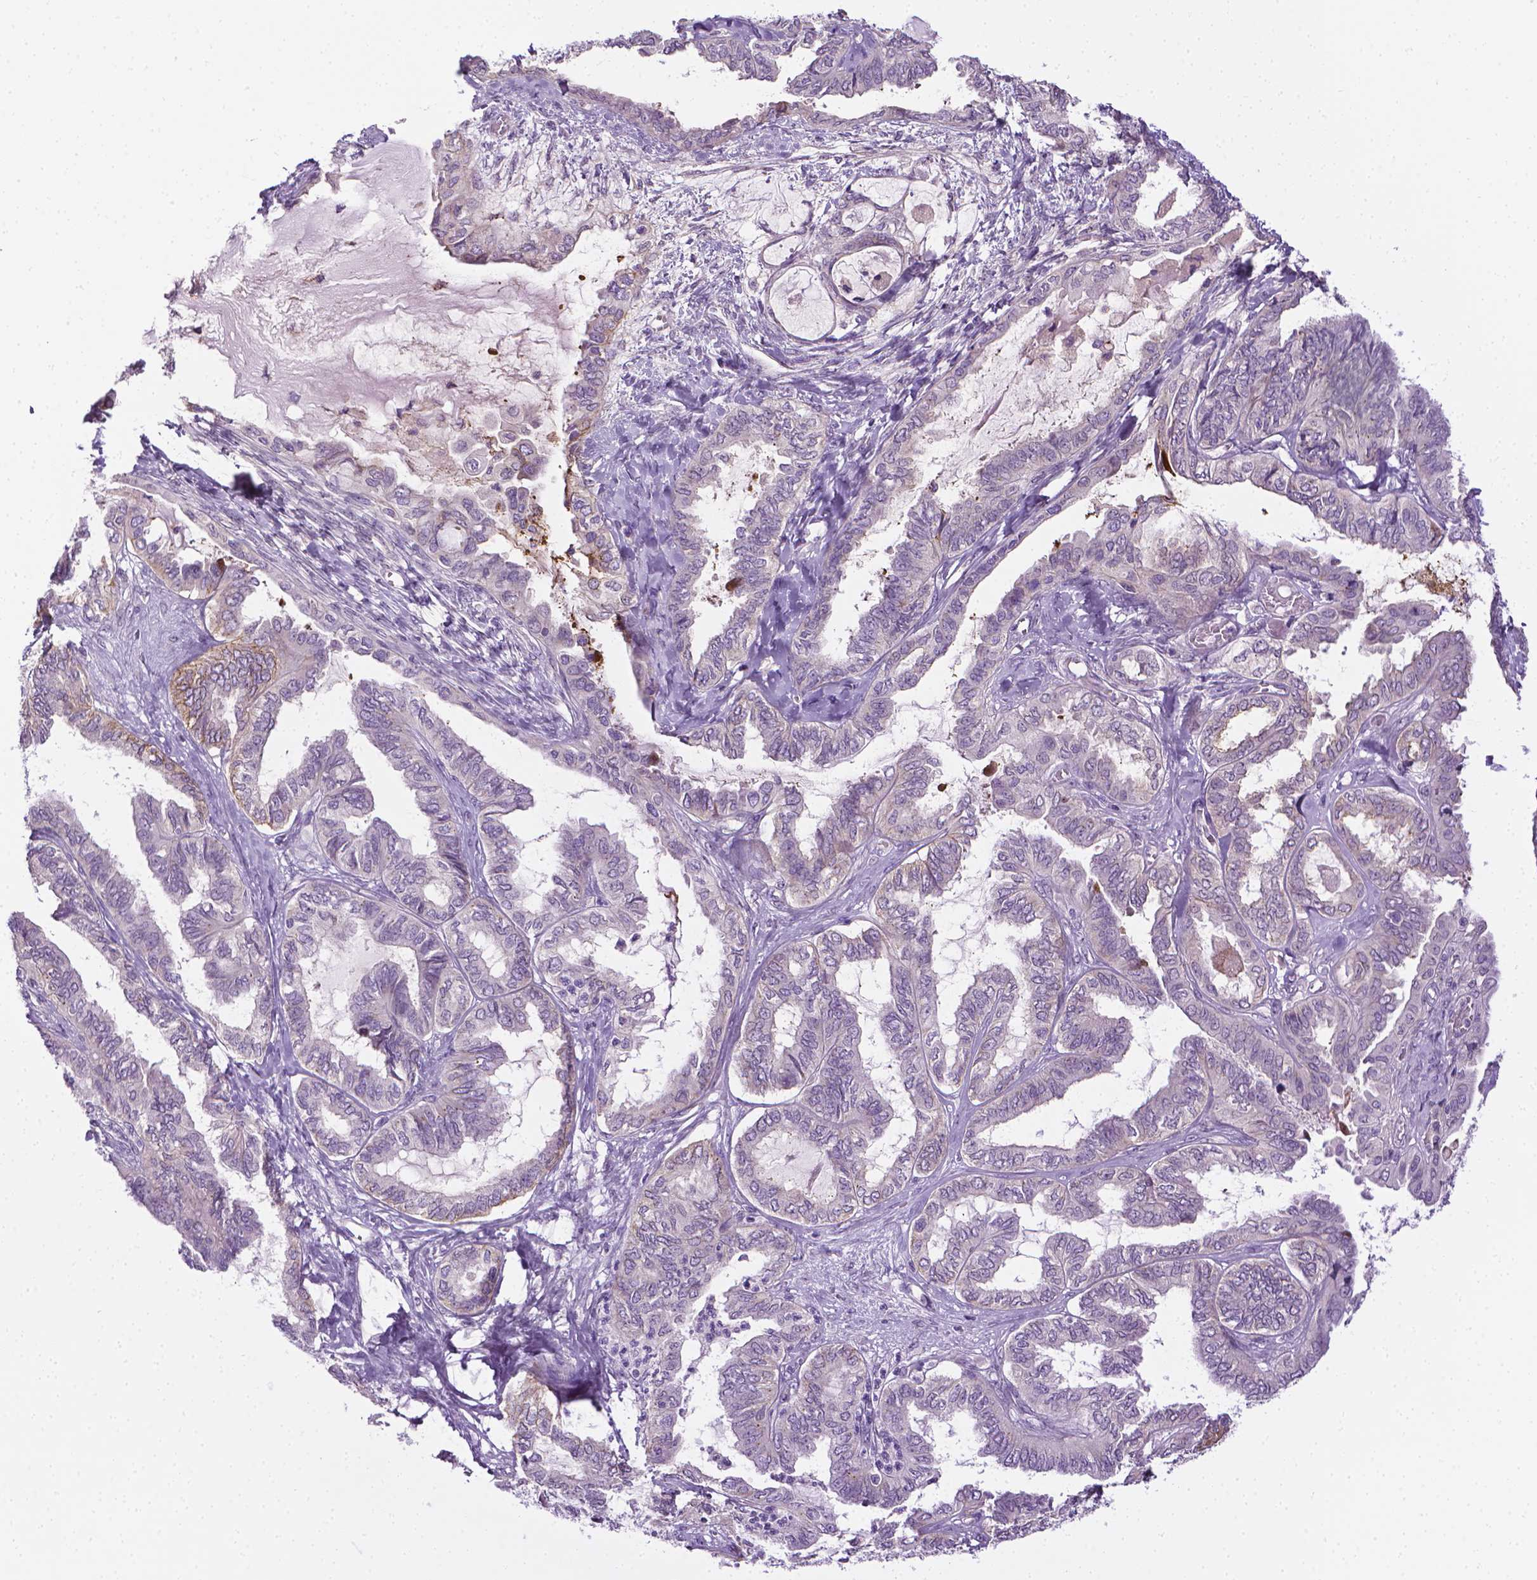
{"staining": {"intensity": "negative", "quantity": "none", "location": "none"}, "tissue": "ovarian cancer", "cell_type": "Tumor cells", "image_type": "cancer", "snomed": [{"axis": "morphology", "description": "Carcinoma, endometroid"}, {"axis": "topography", "description": "Ovary"}], "caption": "Image shows no significant protein staining in tumor cells of ovarian cancer (endometroid carcinoma). (Brightfield microscopy of DAB (3,3'-diaminobenzidine) immunohistochemistry at high magnification).", "gene": "MCOLN3", "patient": {"sex": "female", "age": 70}}